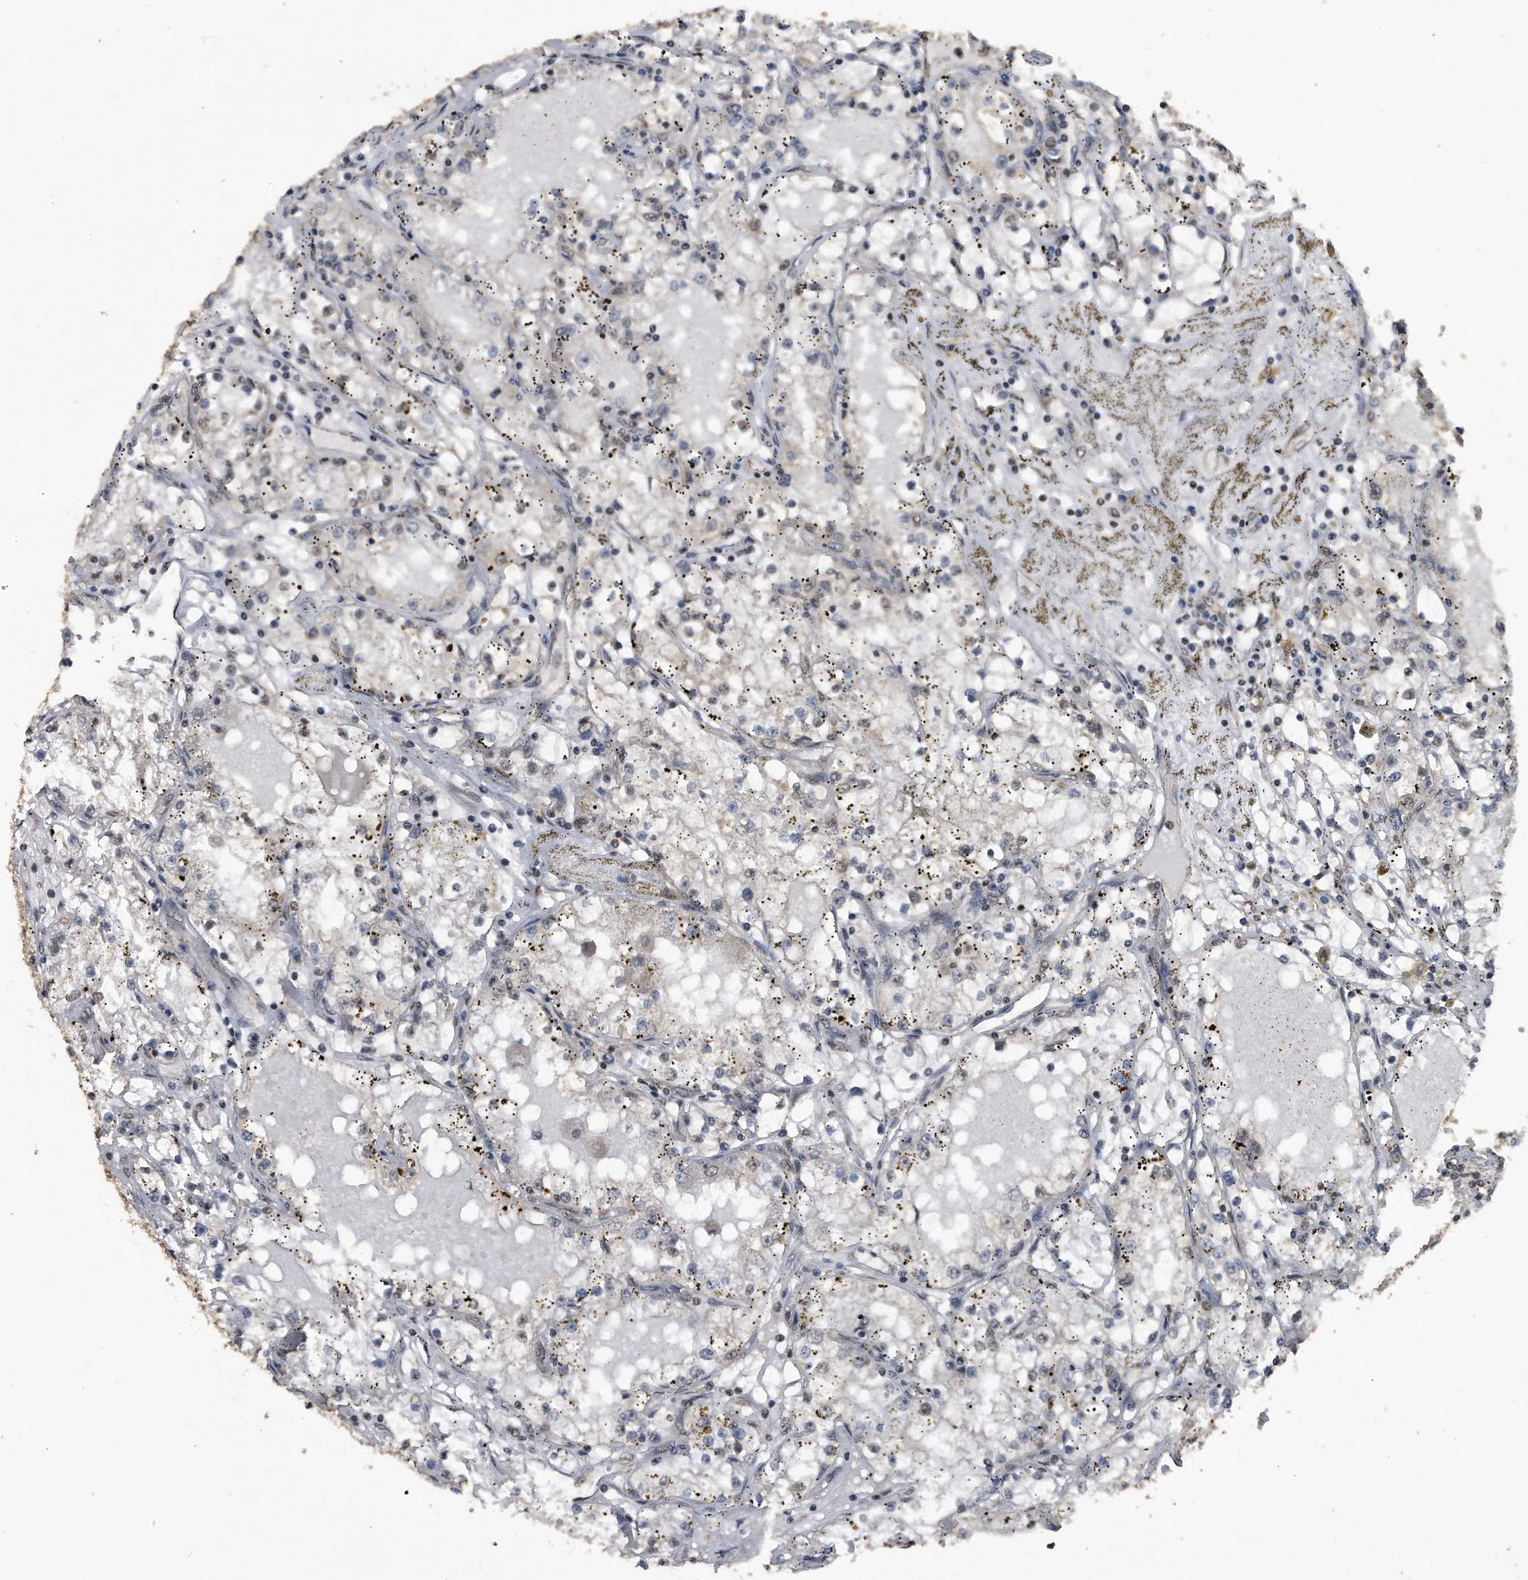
{"staining": {"intensity": "negative", "quantity": "none", "location": "none"}, "tissue": "renal cancer", "cell_type": "Tumor cells", "image_type": "cancer", "snomed": [{"axis": "morphology", "description": "Adenocarcinoma, NOS"}, {"axis": "topography", "description": "Kidney"}], "caption": "Renal adenocarcinoma was stained to show a protein in brown. There is no significant positivity in tumor cells. (Stains: DAB immunohistochemistry (IHC) with hematoxylin counter stain, Microscopy: brightfield microscopy at high magnification).", "gene": "CRYZL1", "patient": {"sex": "male", "age": 56}}